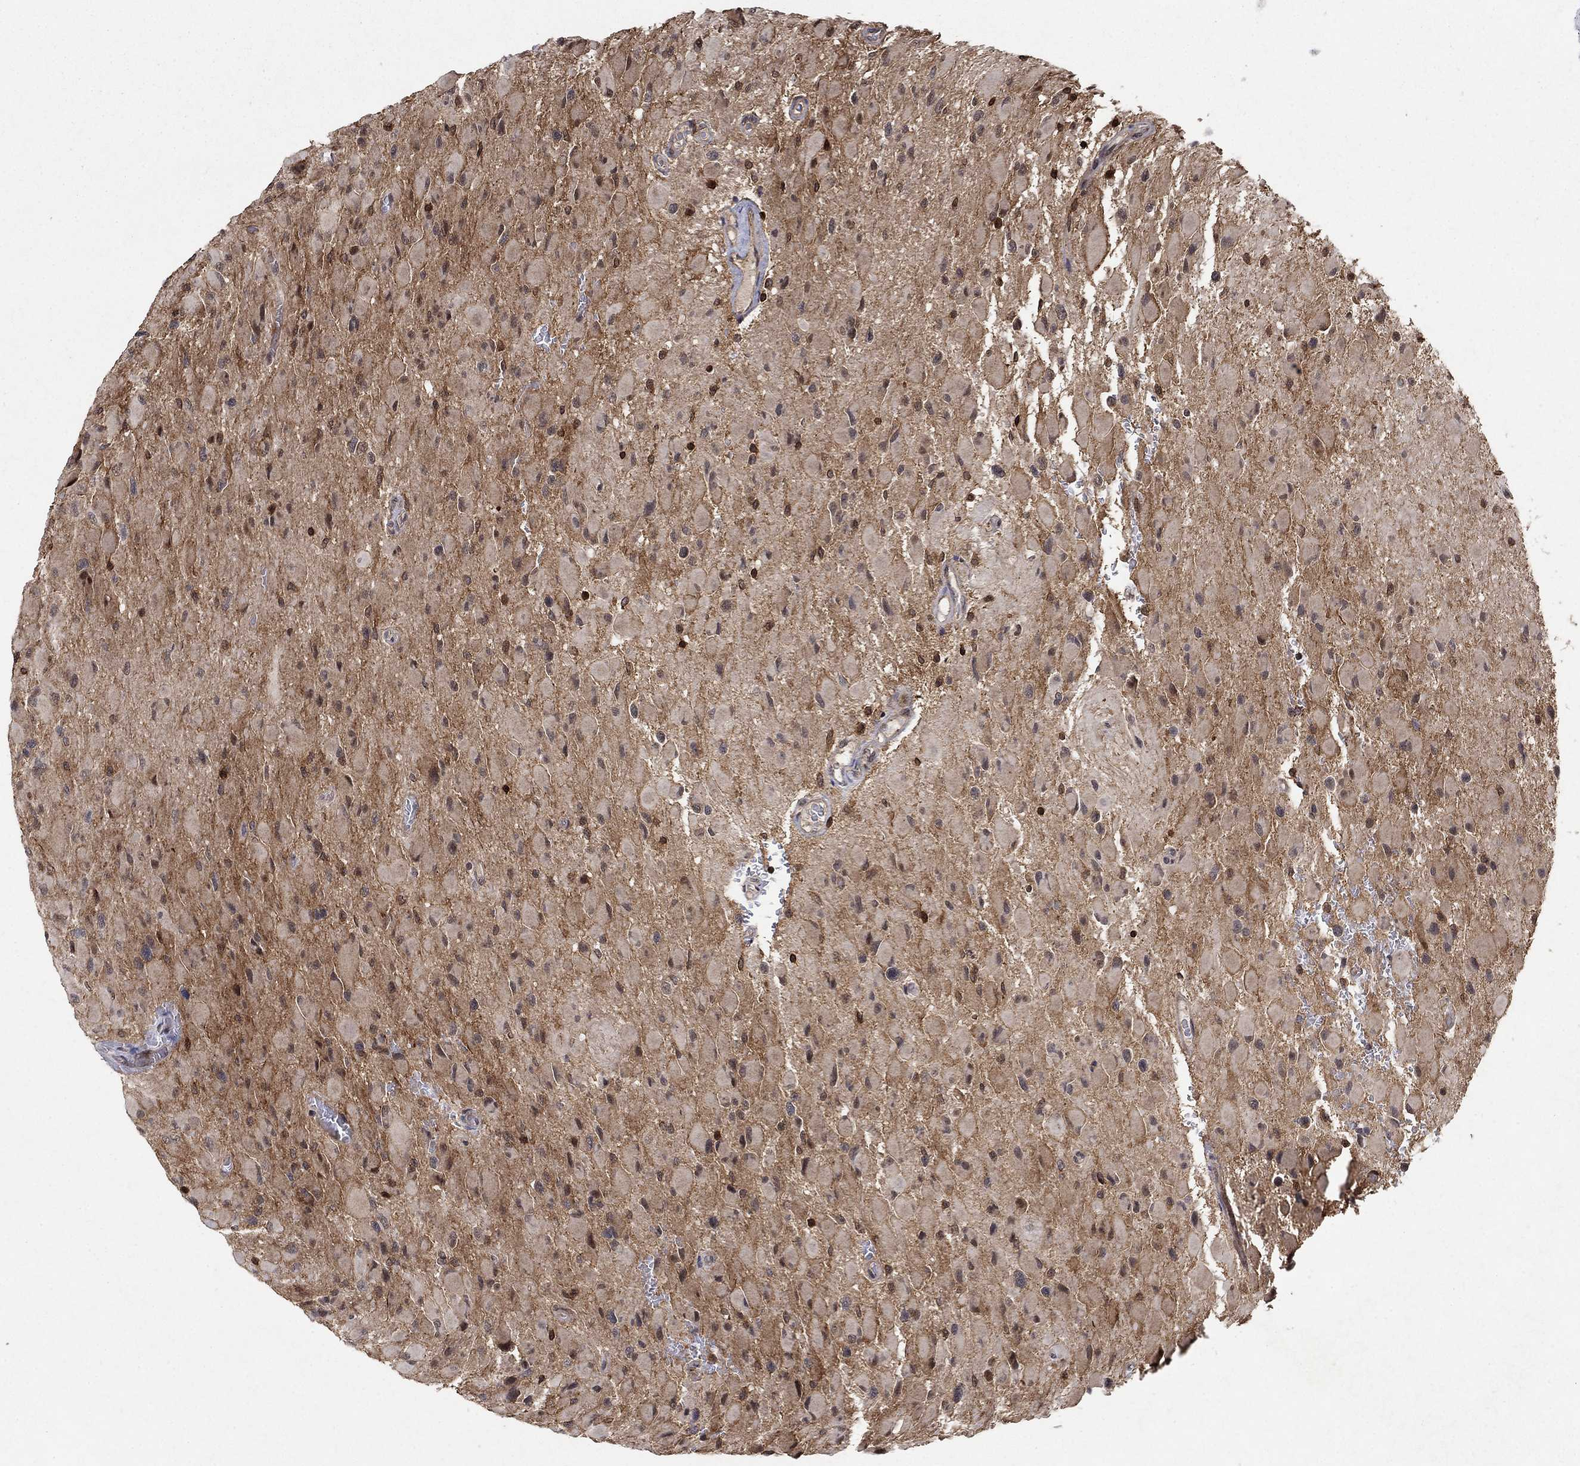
{"staining": {"intensity": "strong", "quantity": "<25%", "location": "nuclear"}, "tissue": "glioma", "cell_type": "Tumor cells", "image_type": "cancer", "snomed": [{"axis": "morphology", "description": "Glioma, malignant, High grade"}, {"axis": "topography", "description": "Cerebral cortex"}], "caption": "Immunohistochemistry (IHC) (DAB) staining of glioma exhibits strong nuclear protein staining in about <25% of tumor cells. (DAB IHC, brown staining for protein, blue staining for nuclei).", "gene": "CCDC66", "patient": {"sex": "female", "age": 36}}